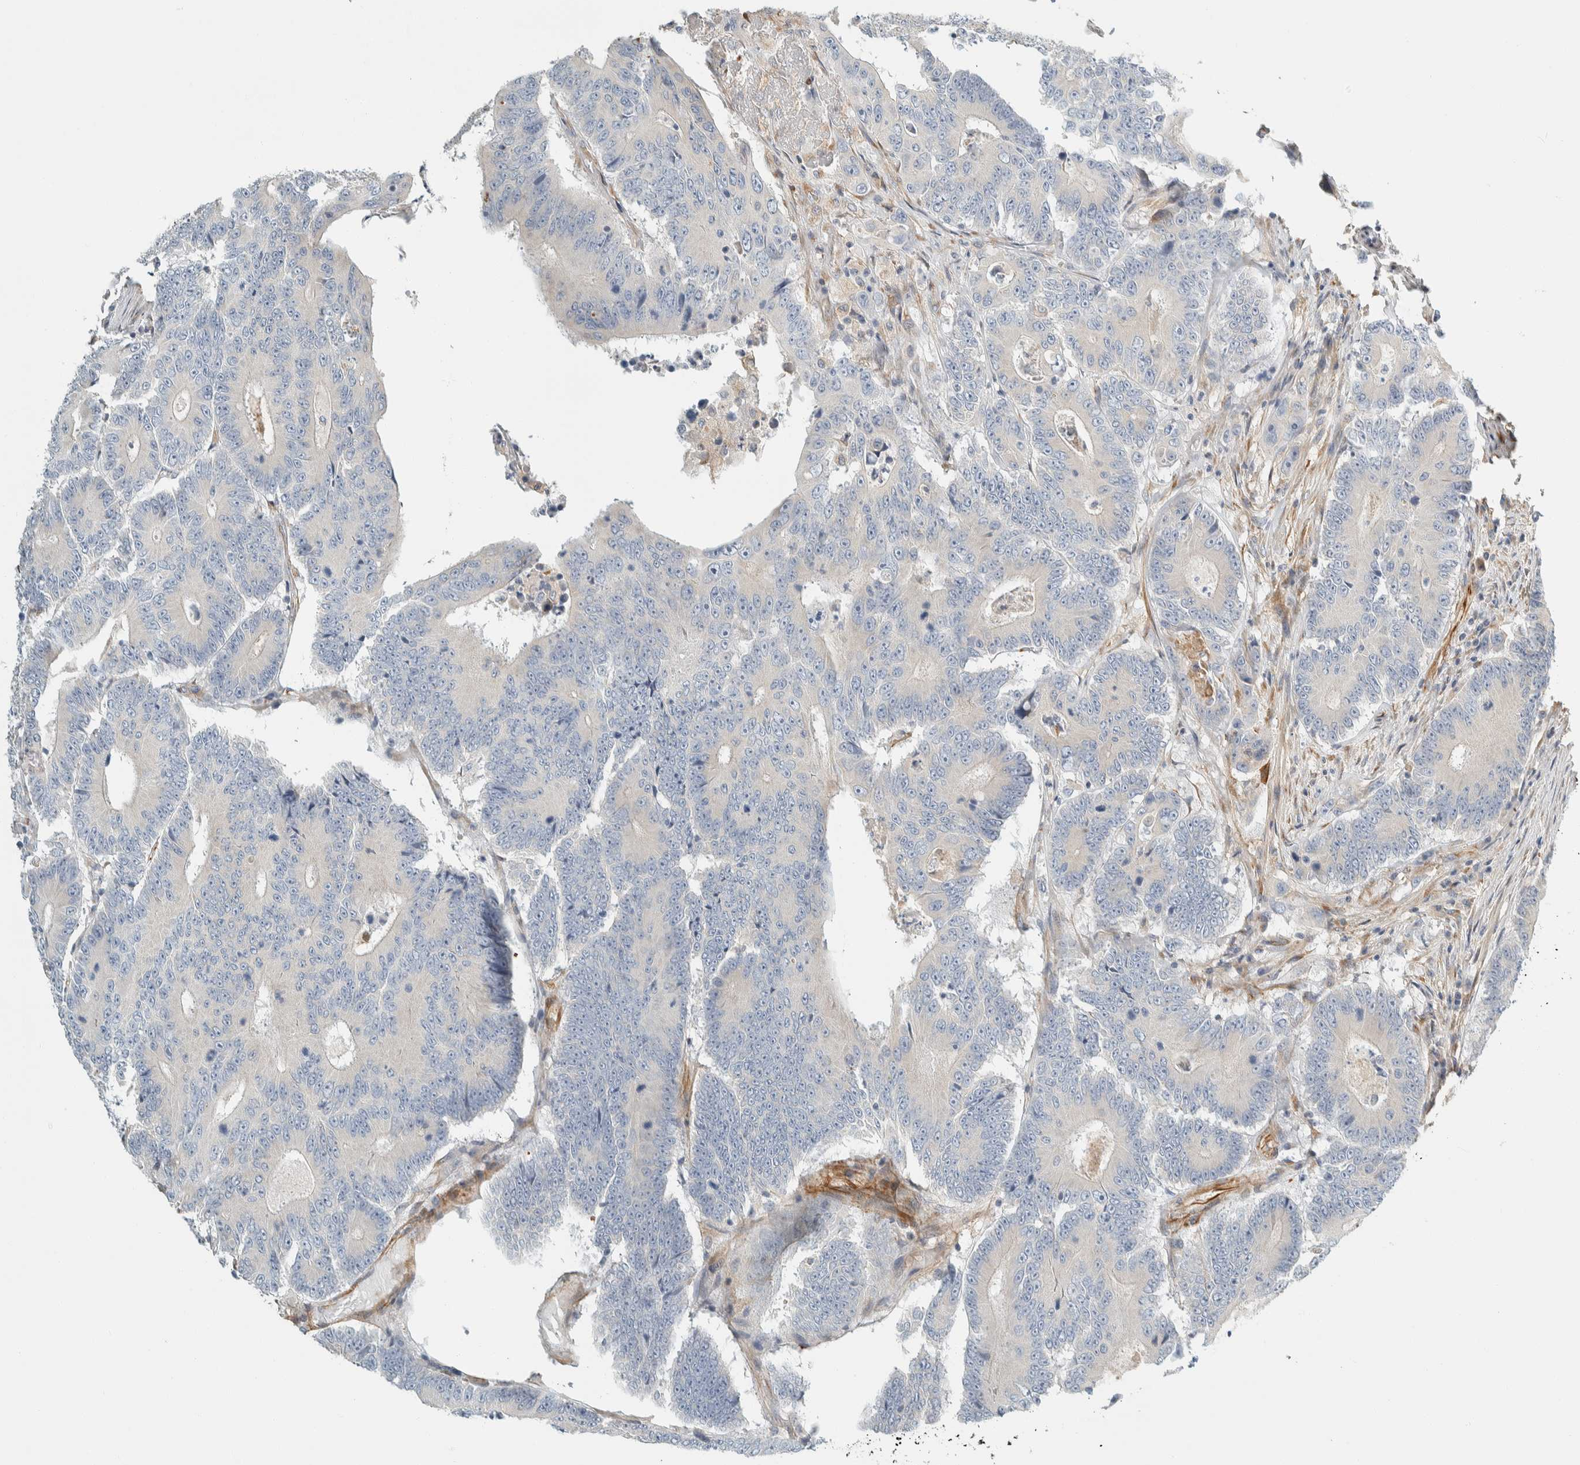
{"staining": {"intensity": "negative", "quantity": "none", "location": "none"}, "tissue": "colorectal cancer", "cell_type": "Tumor cells", "image_type": "cancer", "snomed": [{"axis": "morphology", "description": "Adenocarcinoma, NOS"}, {"axis": "topography", "description": "Colon"}], "caption": "DAB immunohistochemical staining of human colorectal adenocarcinoma exhibits no significant positivity in tumor cells.", "gene": "CDR2", "patient": {"sex": "male", "age": 83}}